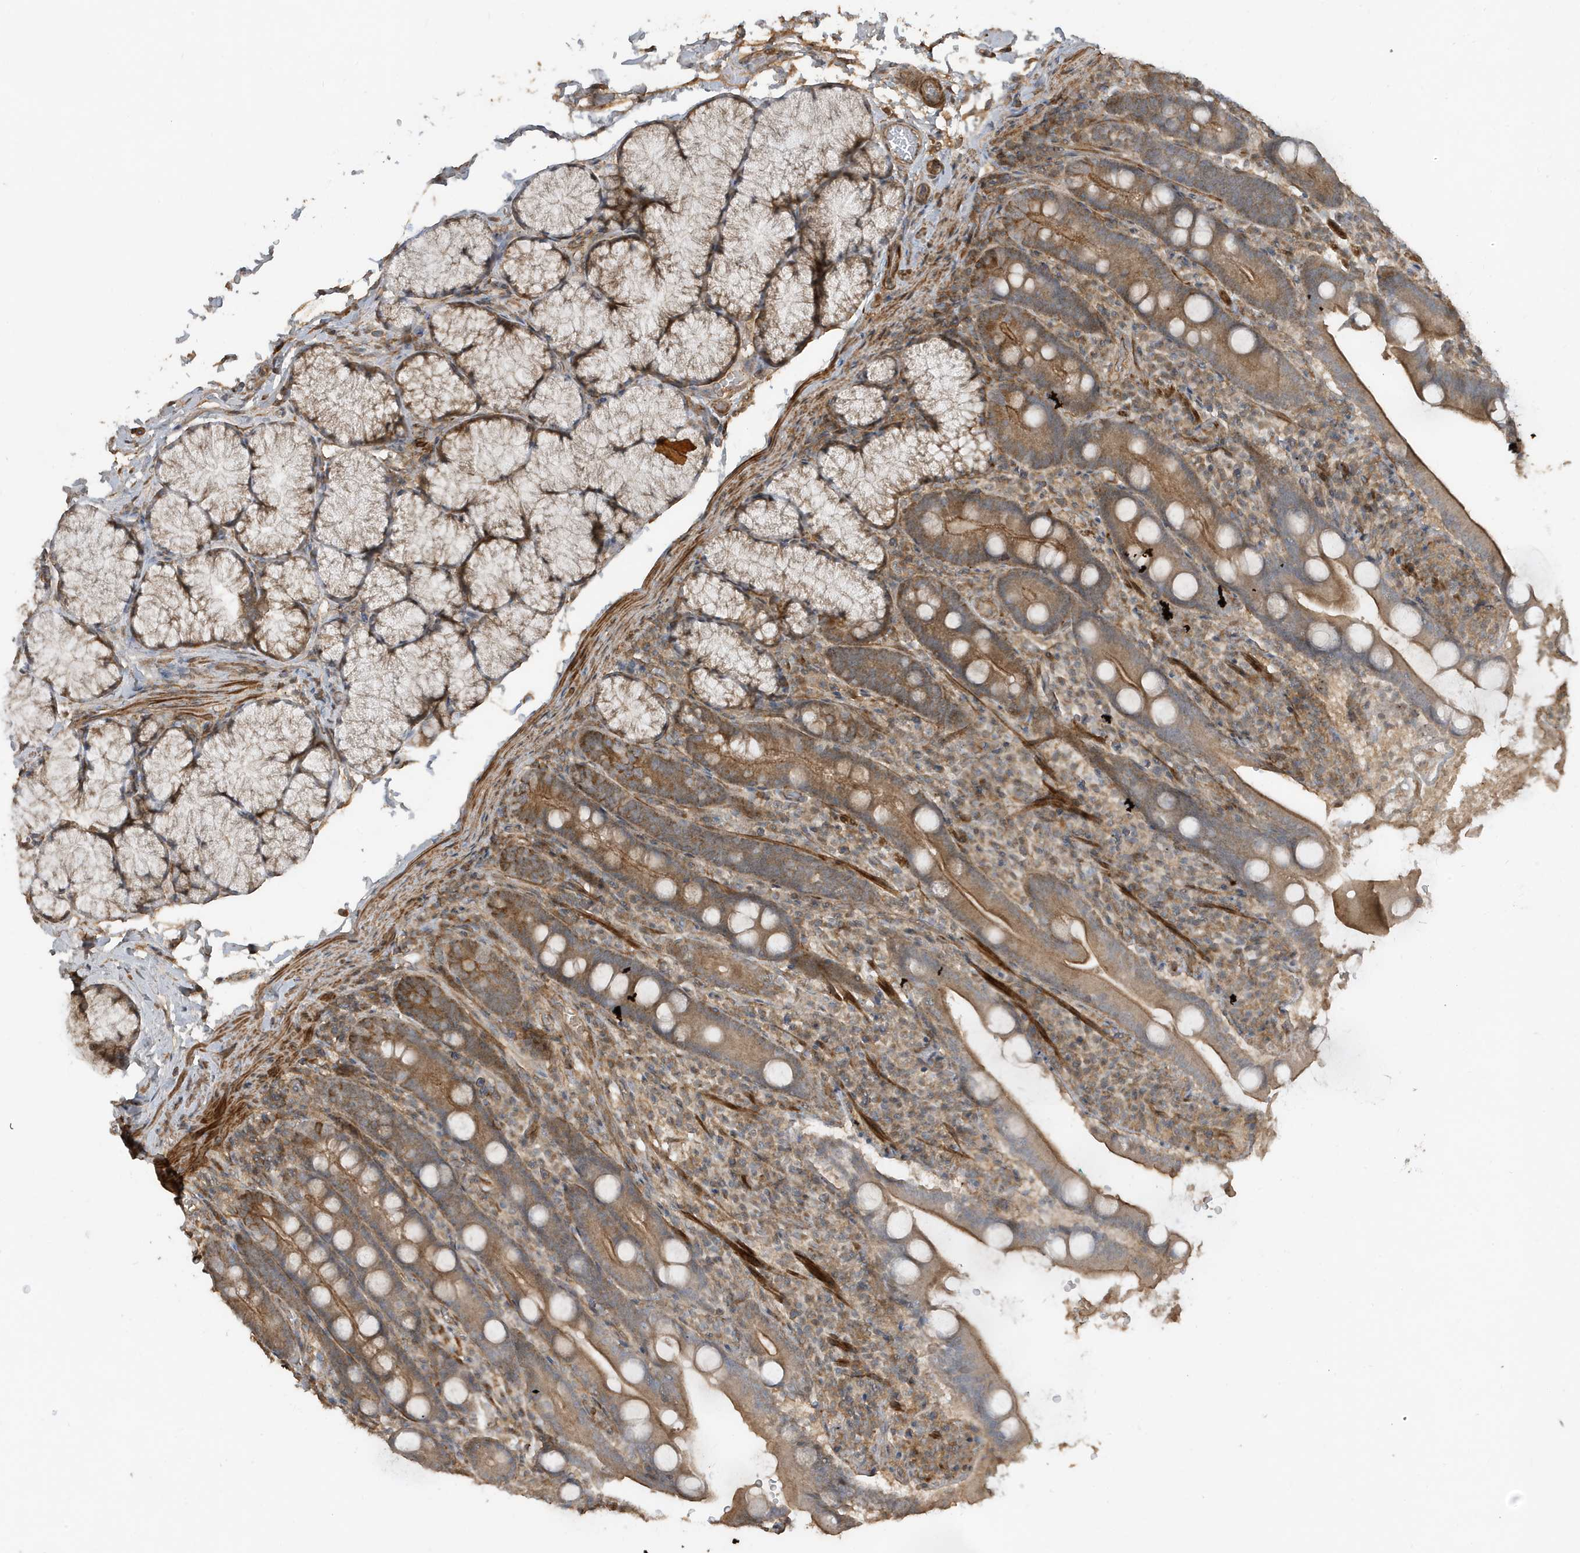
{"staining": {"intensity": "moderate", "quantity": ">75%", "location": "cytoplasmic/membranous"}, "tissue": "duodenum", "cell_type": "Glandular cells", "image_type": "normal", "snomed": [{"axis": "morphology", "description": "Normal tissue, NOS"}, {"axis": "topography", "description": "Duodenum"}], "caption": "IHC (DAB) staining of normal duodenum shows moderate cytoplasmic/membranous protein positivity in approximately >75% of glandular cells.", "gene": "PRRT3", "patient": {"sex": "male", "age": 35}}